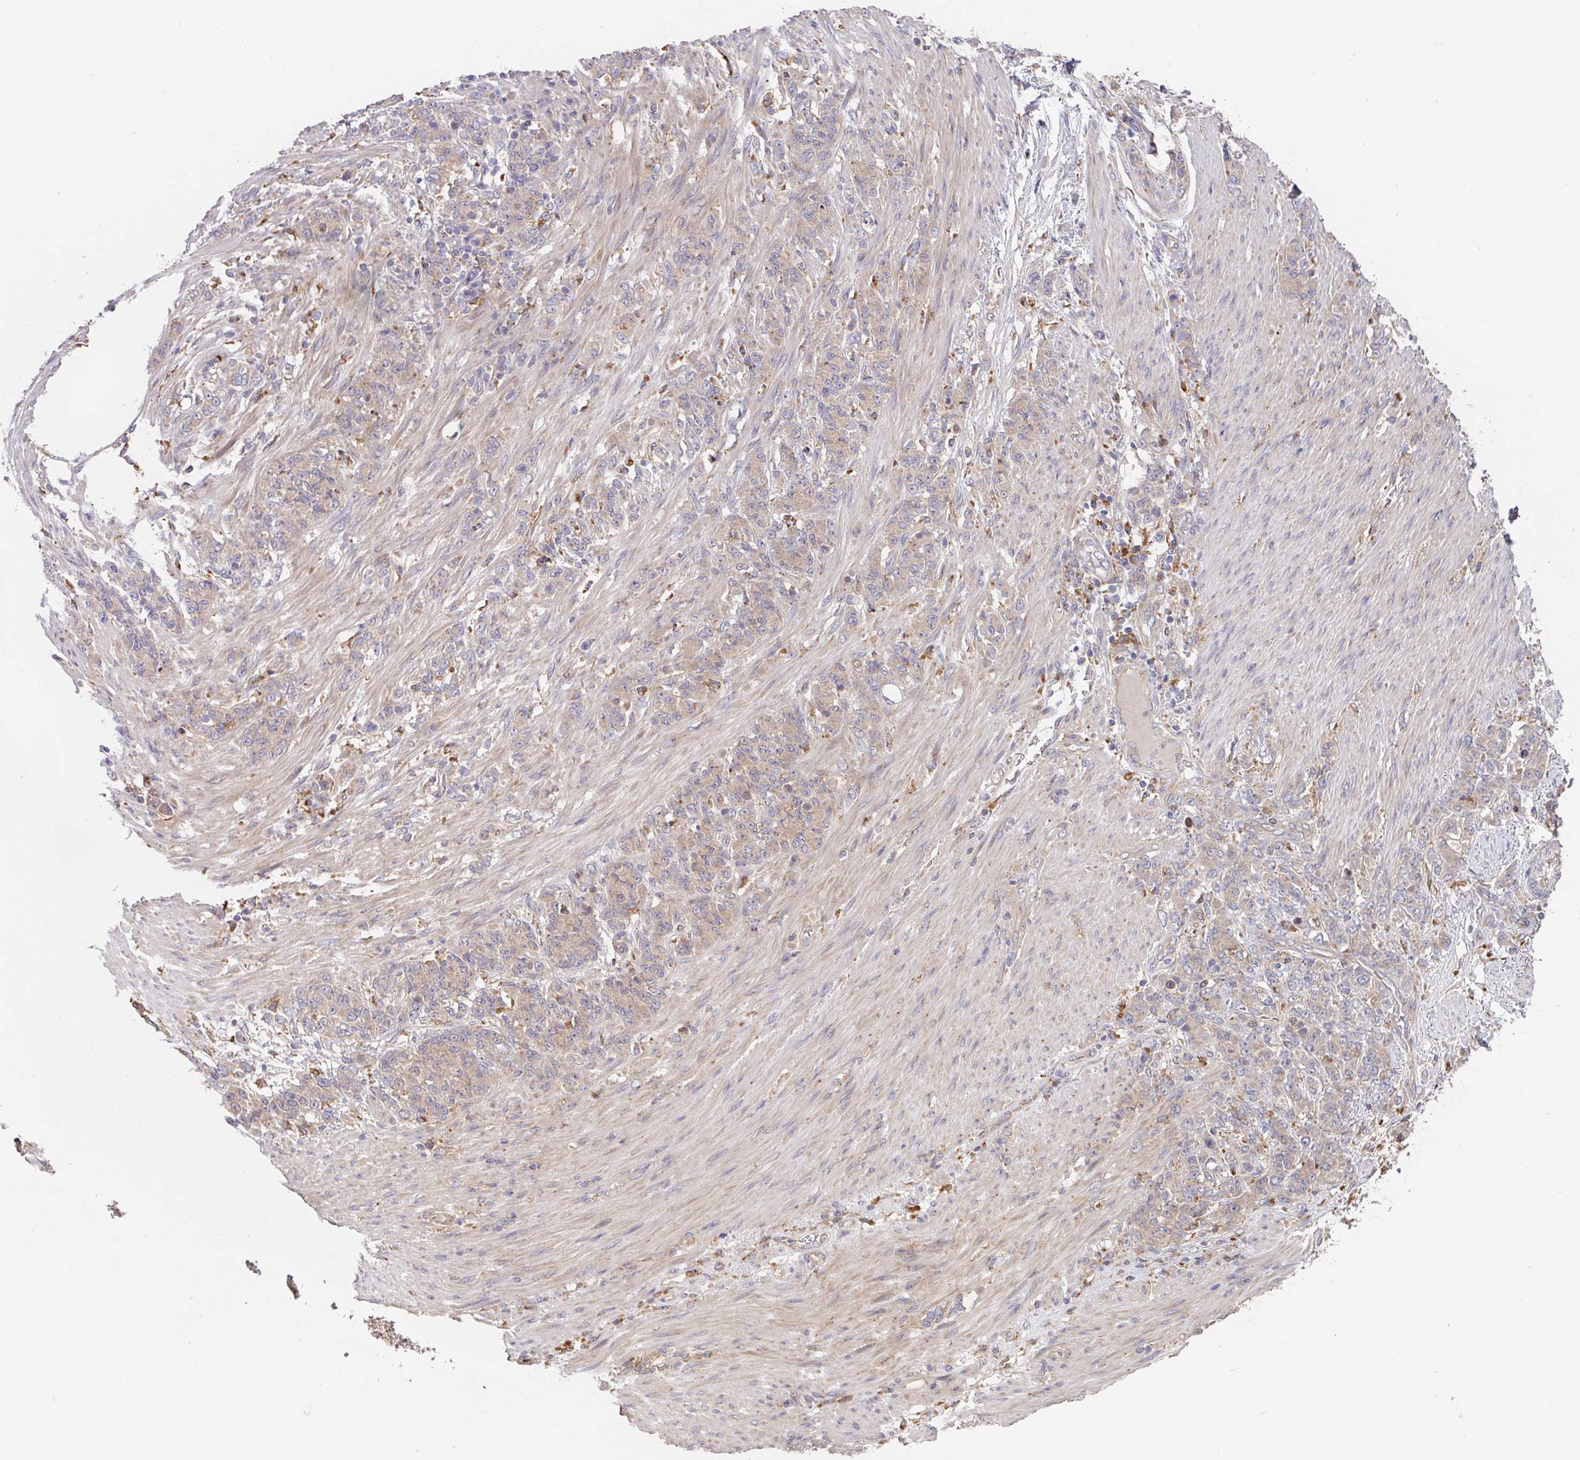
{"staining": {"intensity": "weak", "quantity": "25%-75%", "location": "cytoplasmic/membranous"}, "tissue": "stomach cancer", "cell_type": "Tumor cells", "image_type": "cancer", "snomed": [{"axis": "morphology", "description": "Adenocarcinoma, NOS"}, {"axis": "topography", "description": "Stomach"}], "caption": "This photomicrograph exhibits adenocarcinoma (stomach) stained with immunohistochemistry (IHC) to label a protein in brown. The cytoplasmic/membranous of tumor cells show weak positivity for the protein. Nuclei are counter-stained blue.", "gene": "TRIM14", "patient": {"sex": "female", "age": 79}}